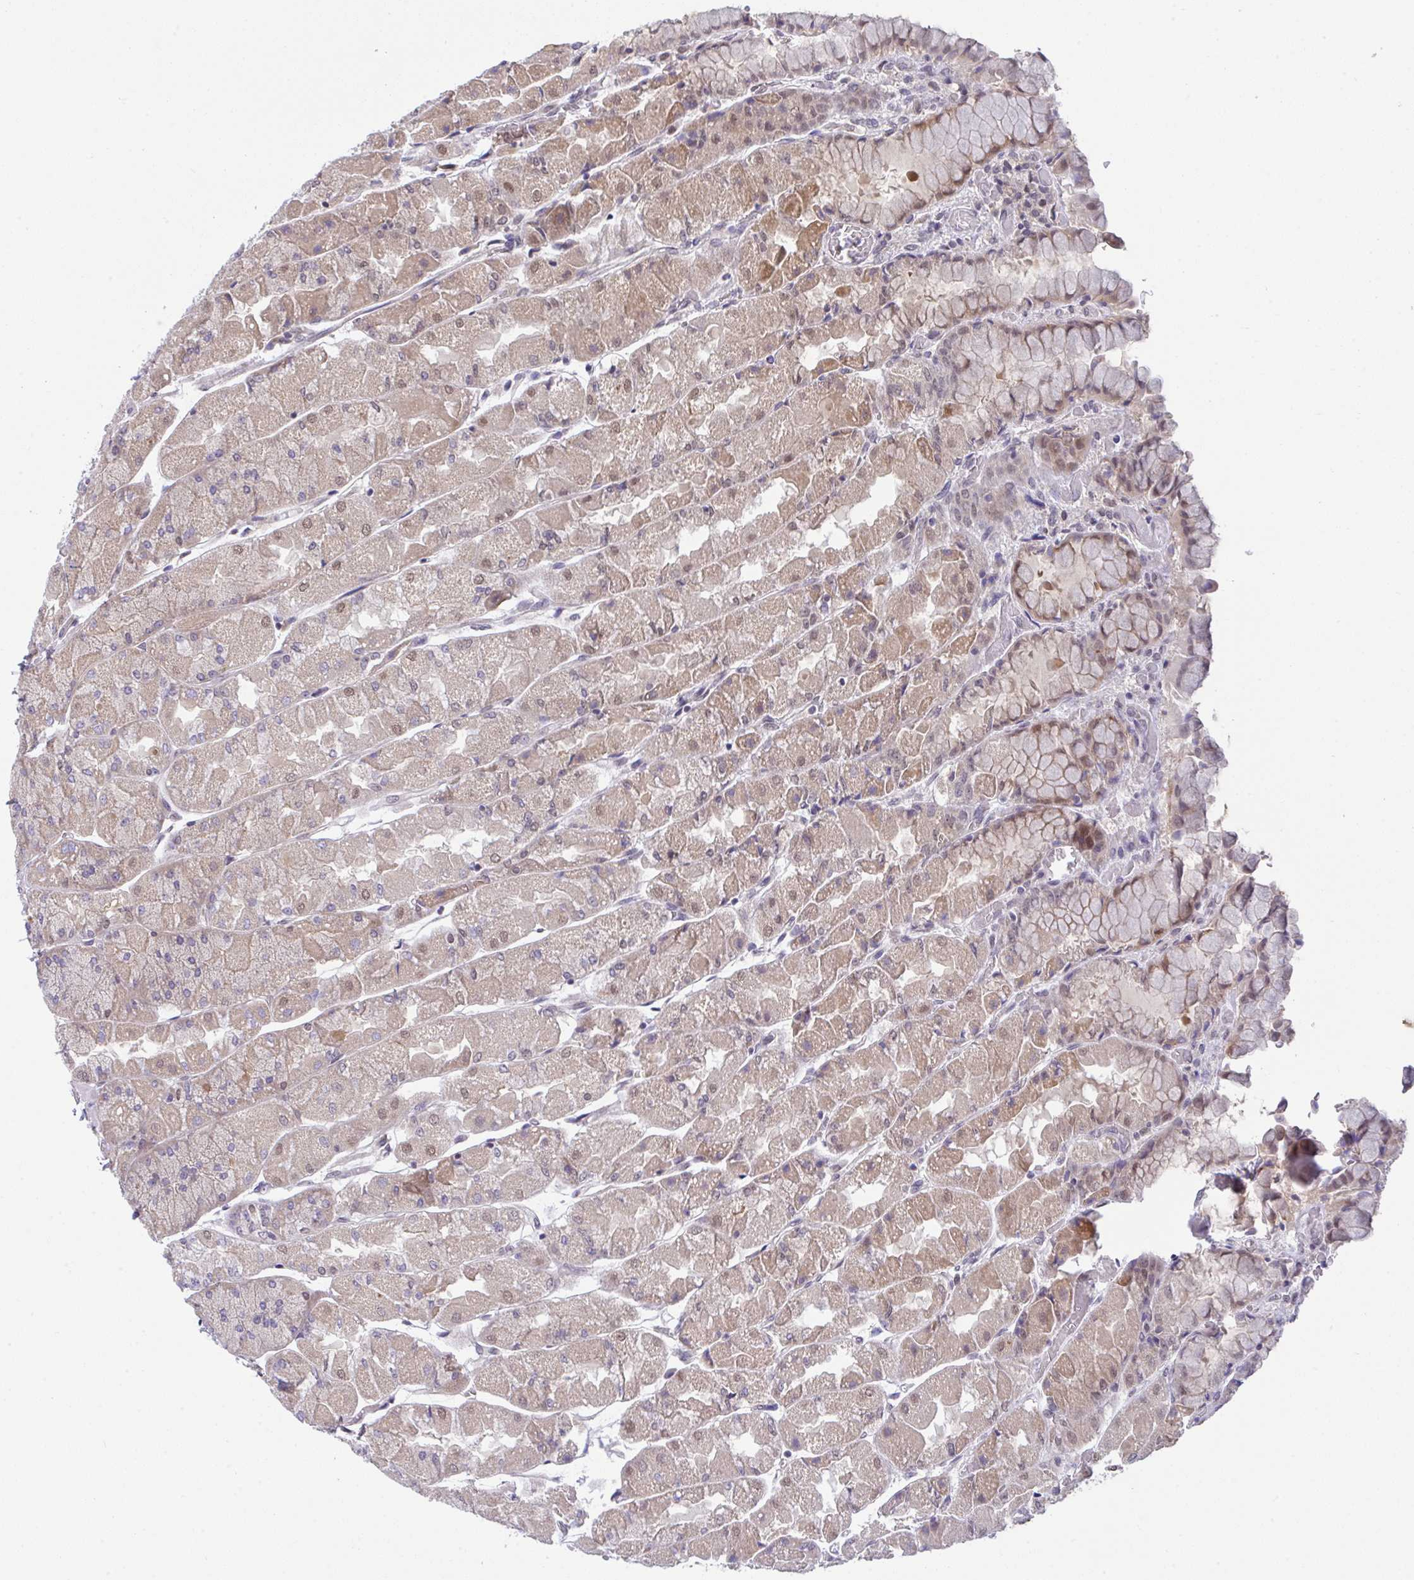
{"staining": {"intensity": "moderate", "quantity": "<25%", "location": "cytoplasmic/membranous,nuclear"}, "tissue": "stomach", "cell_type": "Glandular cells", "image_type": "normal", "snomed": [{"axis": "morphology", "description": "Normal tissue, NOS"}, {"axis": "topography", "description": "Stomach"}], "caption": "A low amount of moderate cytoplasmic/membranous,nuclear staining is present in approximately <25% of glandular cells in normal stomach.", "gene": "C9orf64", "patient": {"sex": "female", "age": 61}}